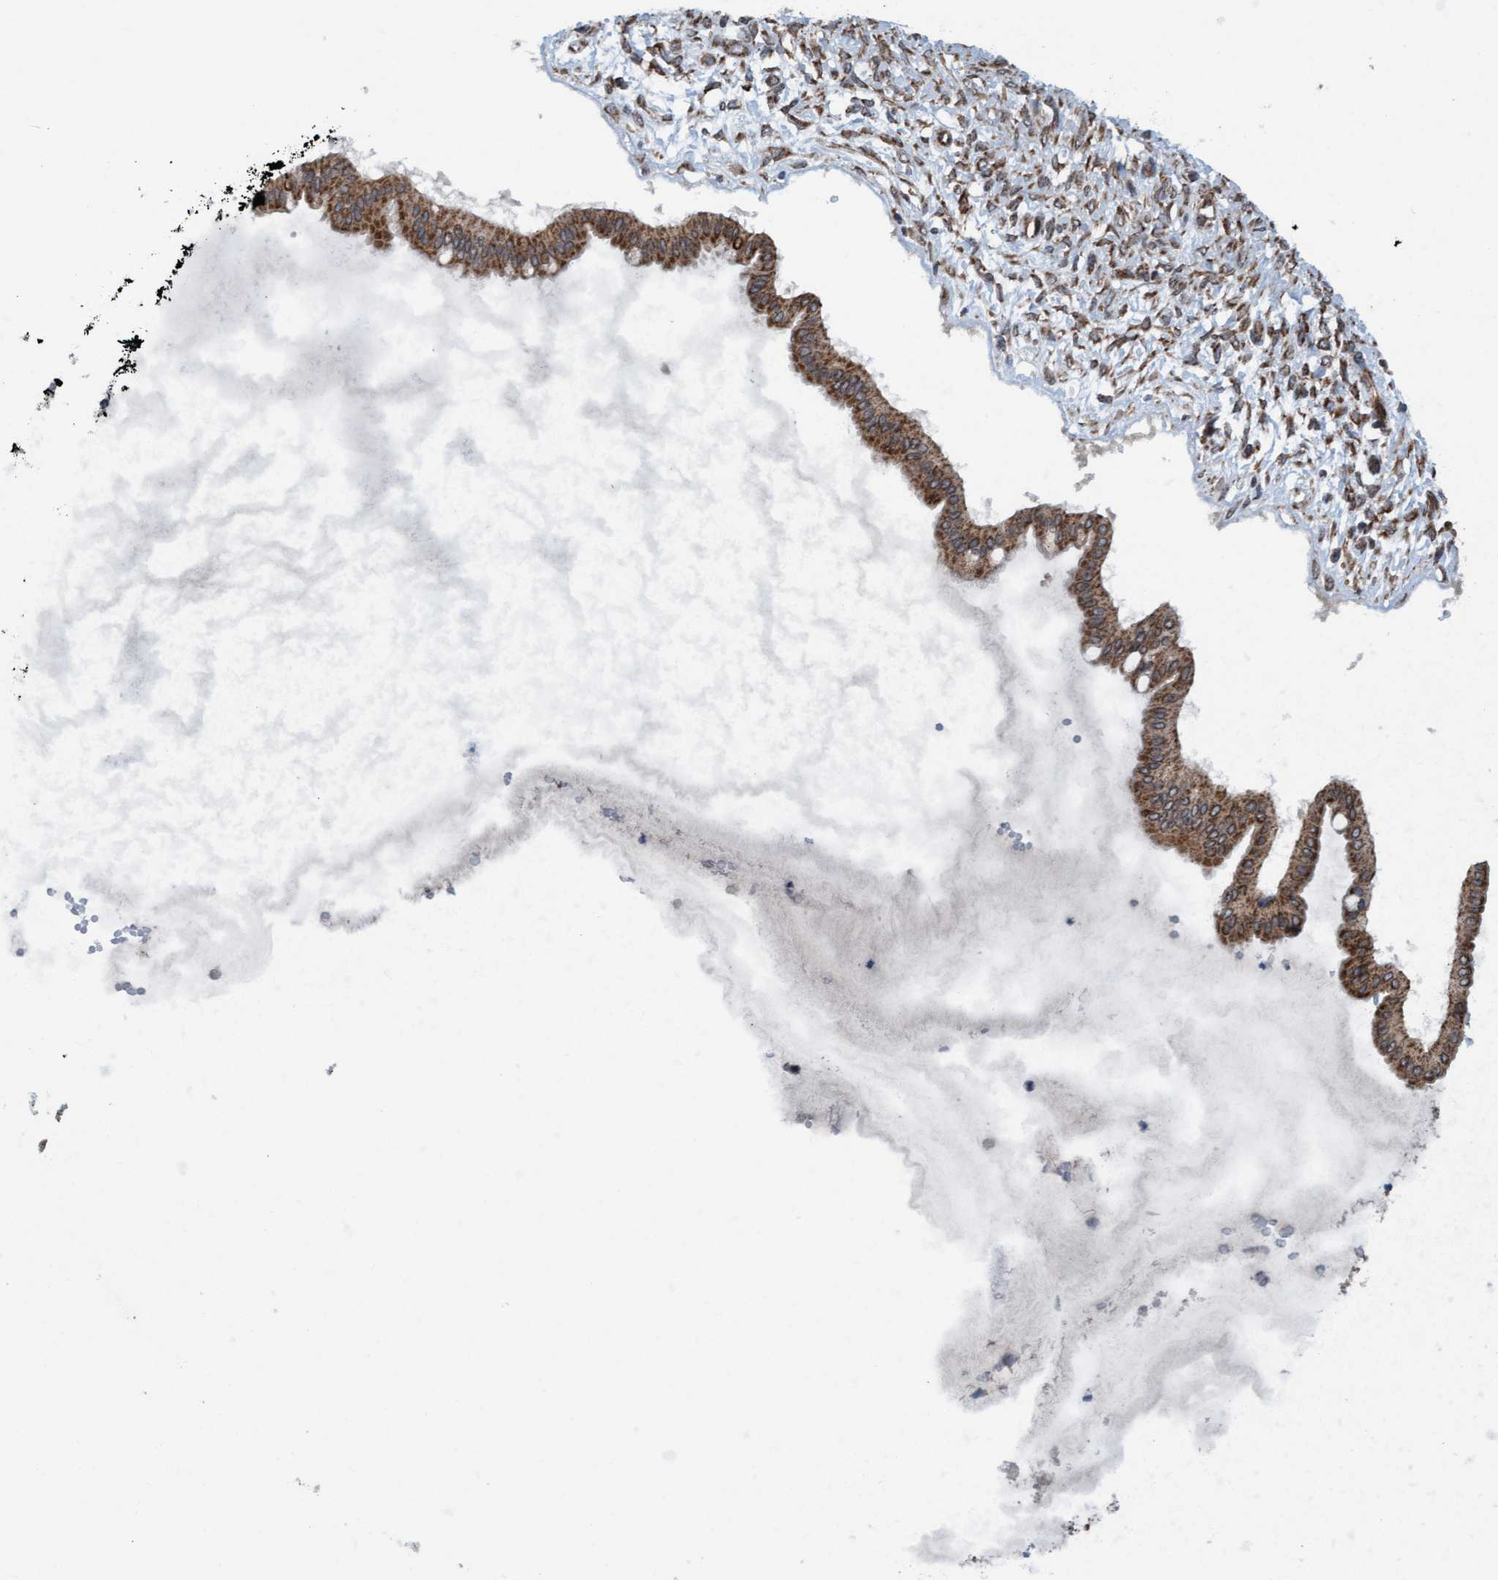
{"staining": {"intensity": "strong", "quantity": ">75%", "location": "cytoplasmic/membranous"}, "tissue": "ovarian cancer", "cell_type": "Tumor cells", "image_type": "cancer", "snomed": [{"axis": "morphology", "description": "Cystadenocarcinoma, mucinous, NOS"}, {"axis": "topography", "description": "Ovary"}], "caption": "Immunohistochemical staining of ovarian mucinous cystadenocarcinoma shows high levels of strong cytoplasmic/membranous staining in approximately >75% of tumor cells.", "gene": "MRPS23", "patient": {"sex": "female", "age": 73}}